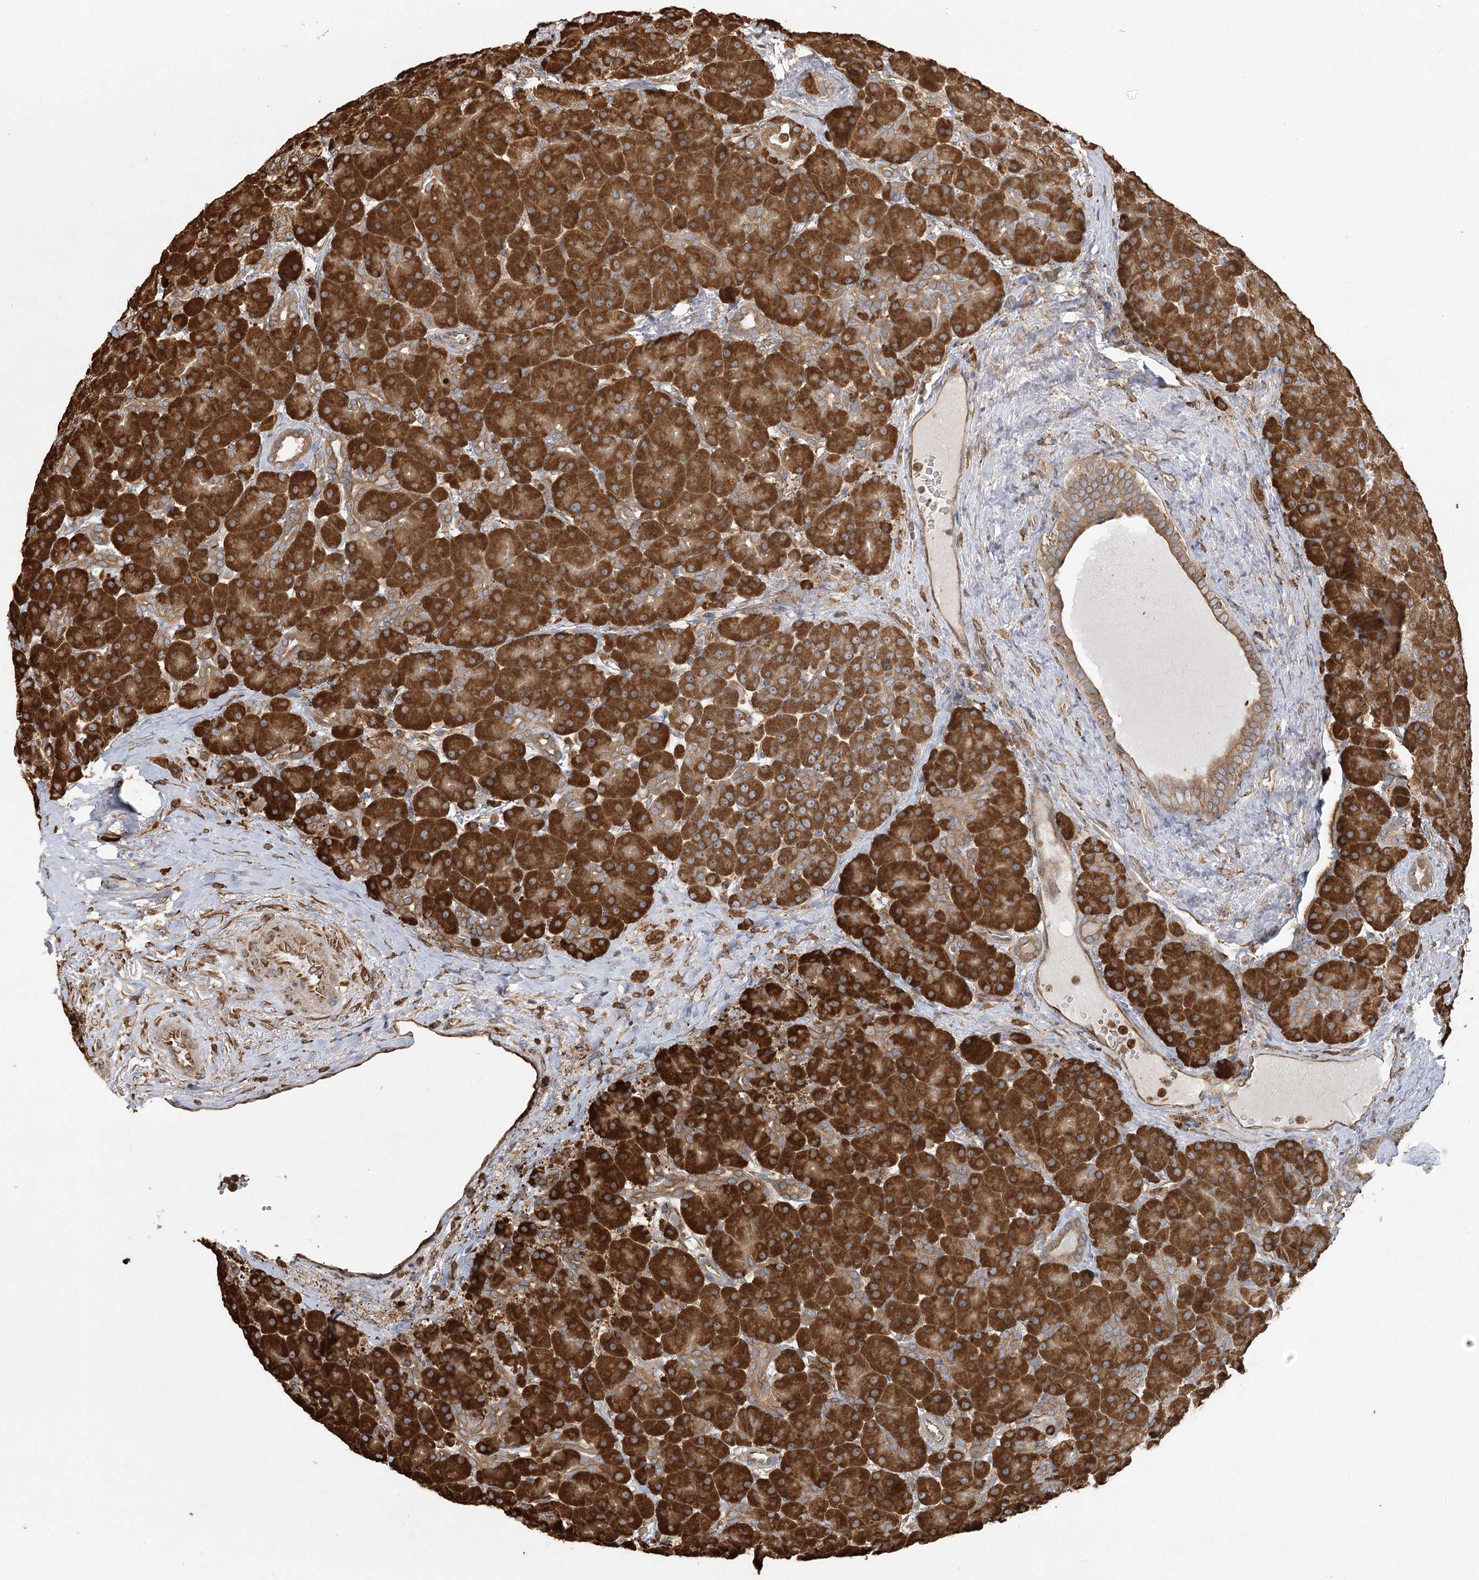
{"staining": {"intensity": "strong", "quantity": ">75%", "location": "cytoplasmic/membranous"}, "tissue": "pancreas", "cell_type": "Exocrine glandular cells", "image_type": "normal", "snomed": [{"axis": "morphology", "description": "Normal tissue, NOS"}, {"axis": "topography", "description": "Pancreas"}], "caption": "IHC of benign human pancreas demonstrates high levels of strong cytoplasmic/membranous positivity in about >75% of exocrine glandular cells.", "gene": "ACAP2", "patient": {"sex": "male", "age": 66}}